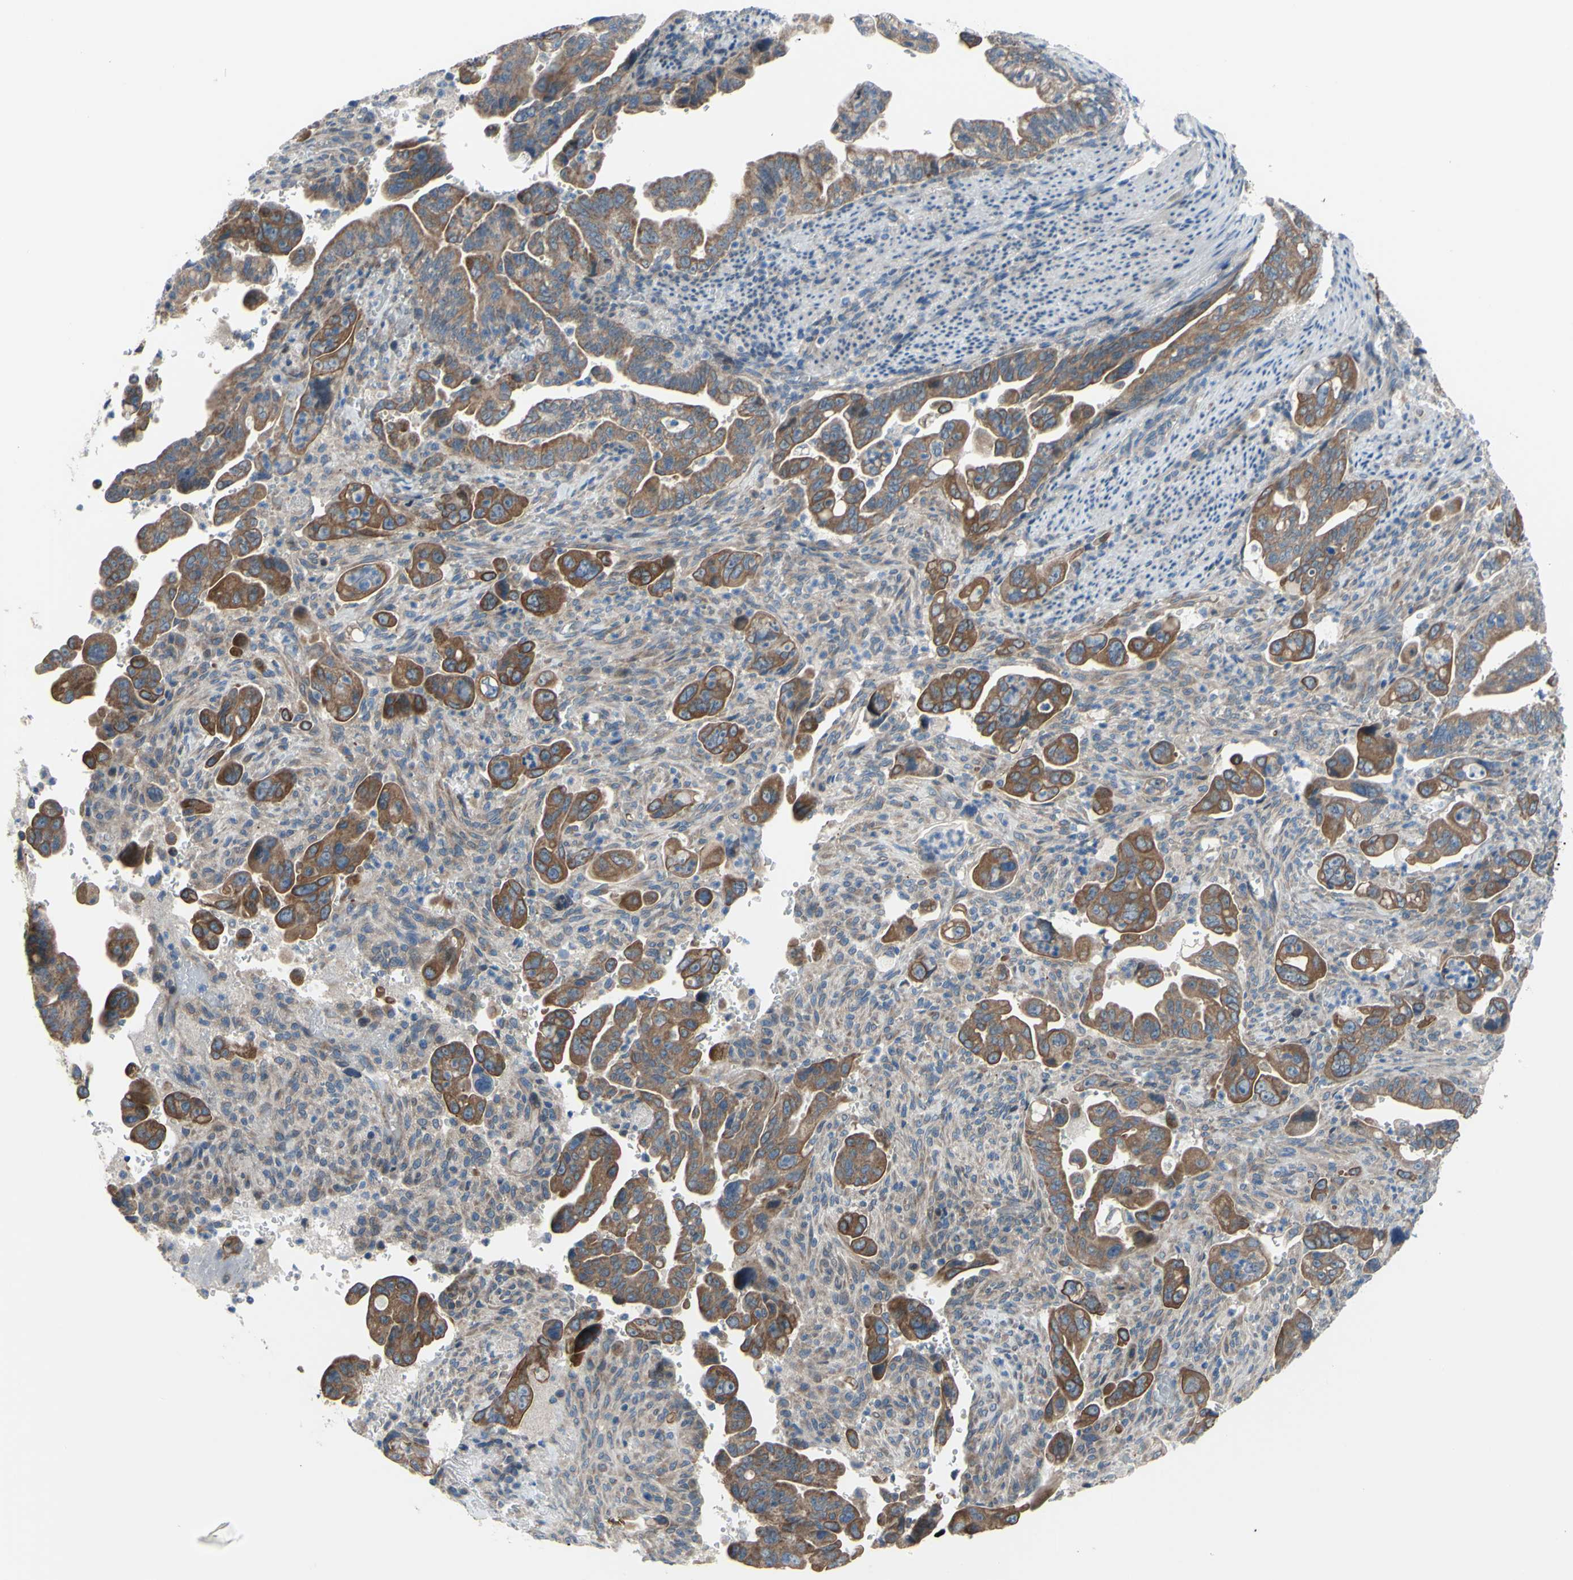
{"staining": {"intensity": "moderate", "quantity": ">75%", "location": "cytoplasmic/membranous"}, "tissue": "pancreatic cancer", "cell_type": "Tumor cells", "image_type": "cancer", "snomed": [{"axis": "morphology", "description": "Adenocarcinoma, NOS"}, {"axis": "topography", "description": "Pancreas"}], "caption": "Protein expression by immunohistochemistry (IHC) demonstrates moderate cytoplasmic/membranous positivity in approximately >75% of tumor cells in pancreatic cancer (adenocarcinoma).", "gene": "GRAMD2B", "patient": {"sex": "male", "age": 70}}